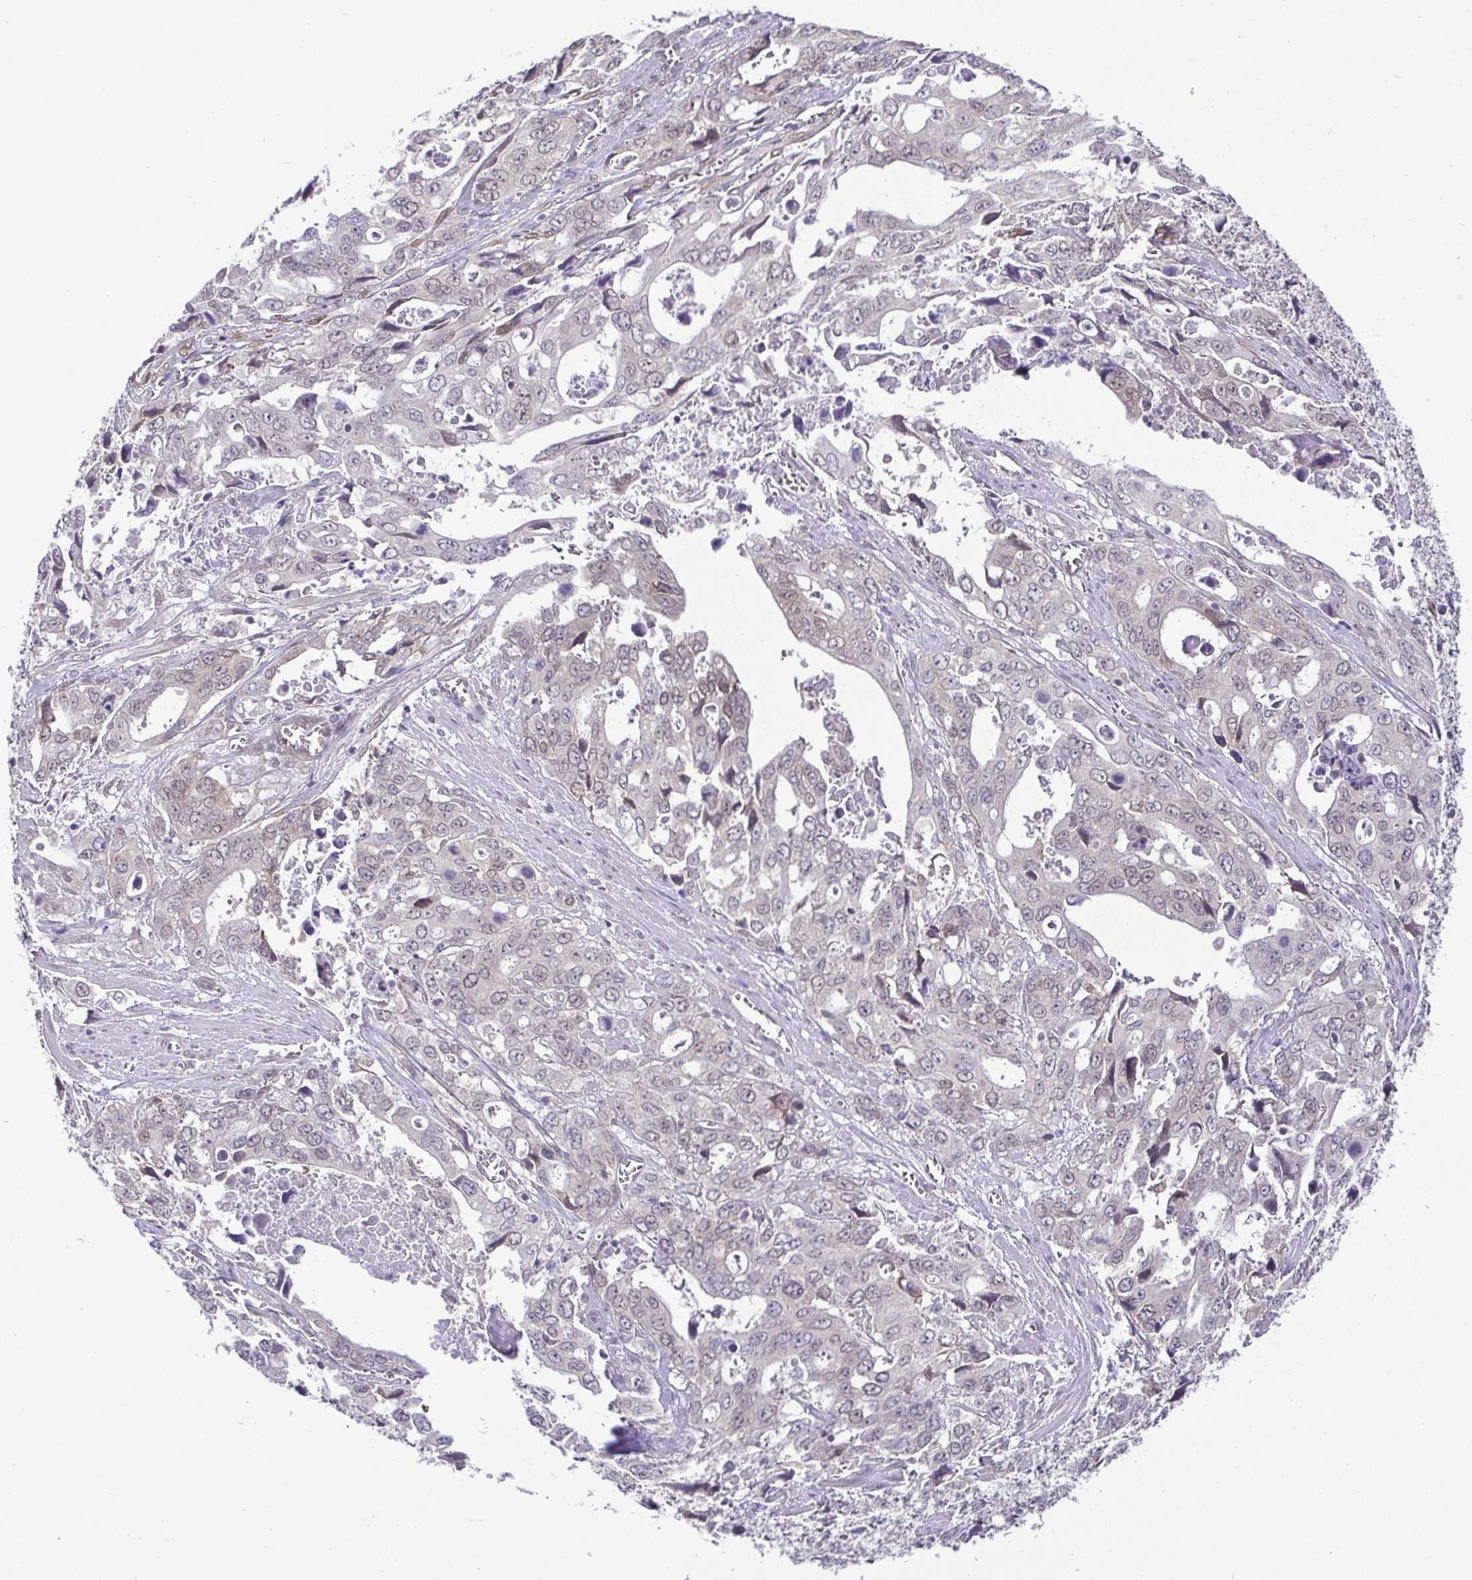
{"staining": {"intensity": "weak", "quantity": "<25%", "location": "nuclear"}, "tissue": "stomach cancer", "cell_type": "Tumor cells", "image_type": "cancer", "snomed": [{"axis": "morphology", "description": "Adenocarcinoma, NOS"}, {"axis": "topography", "description": "Stomach, upper"}], "caption": "High power microscopy photomicrograph of an IHC photomicrograph of stomach adenocarcinoma, revealing no significant positivity in tumor cells.", "gene": "RBM3", "patient": {"sex": "male", "age": 74}}